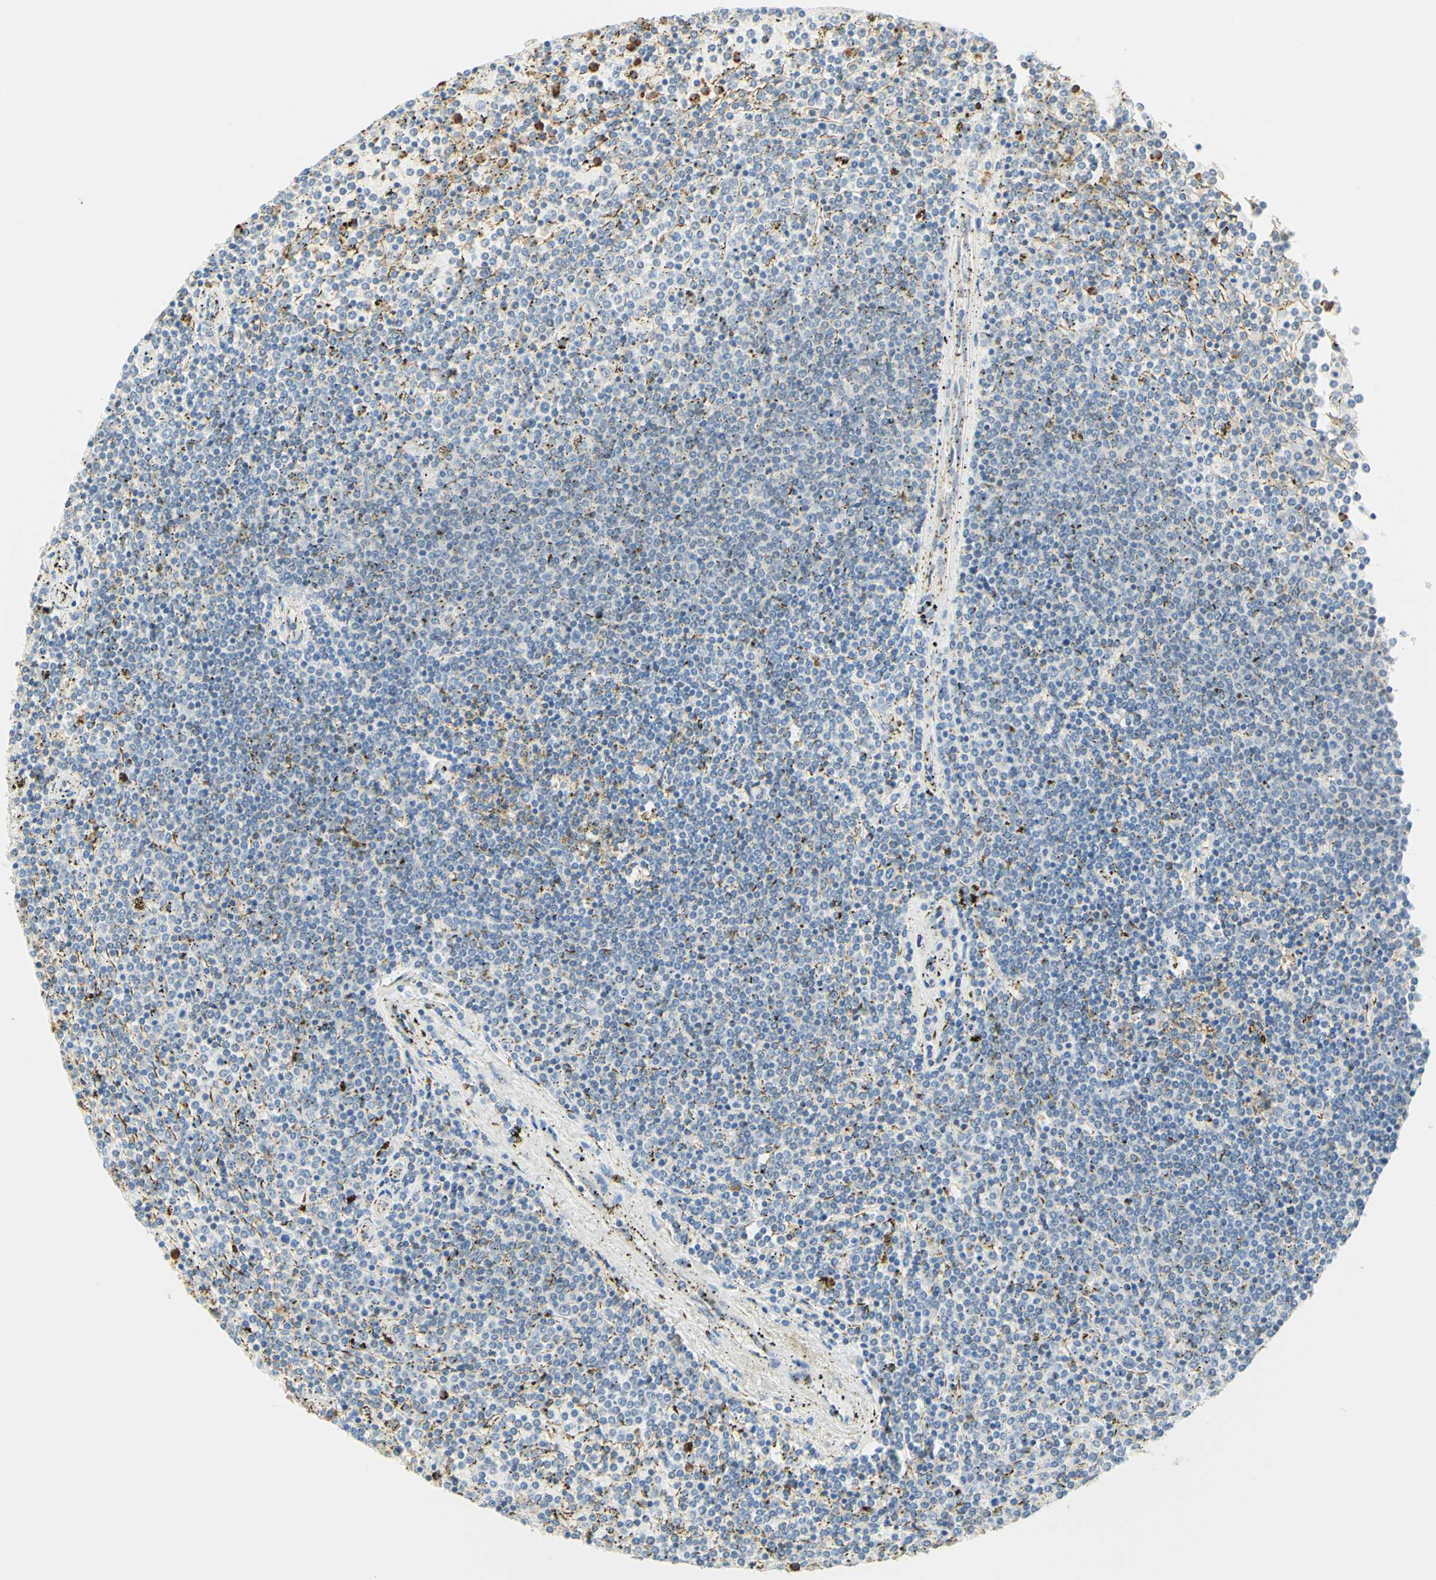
{"staining": {"intensity": "negative", "quantity": "none", "location": "none"}, "tissue": "lymphoma", "cell_type": "Tumor cells", "image_type": "cancer", "snomed": [{"axis": "morphology", "description": "Malignant lymphoma, non-Hodgkin's type, Low grade"}, {"axis": "topography", "description": "Spleen"}], "caption": "There is no significant positivity in tumor cells of low-grade malignant lymphoma, non-Hodgkin's type.", "gene": "TREM2", "patient": {"sex": "female", "age": 77}}